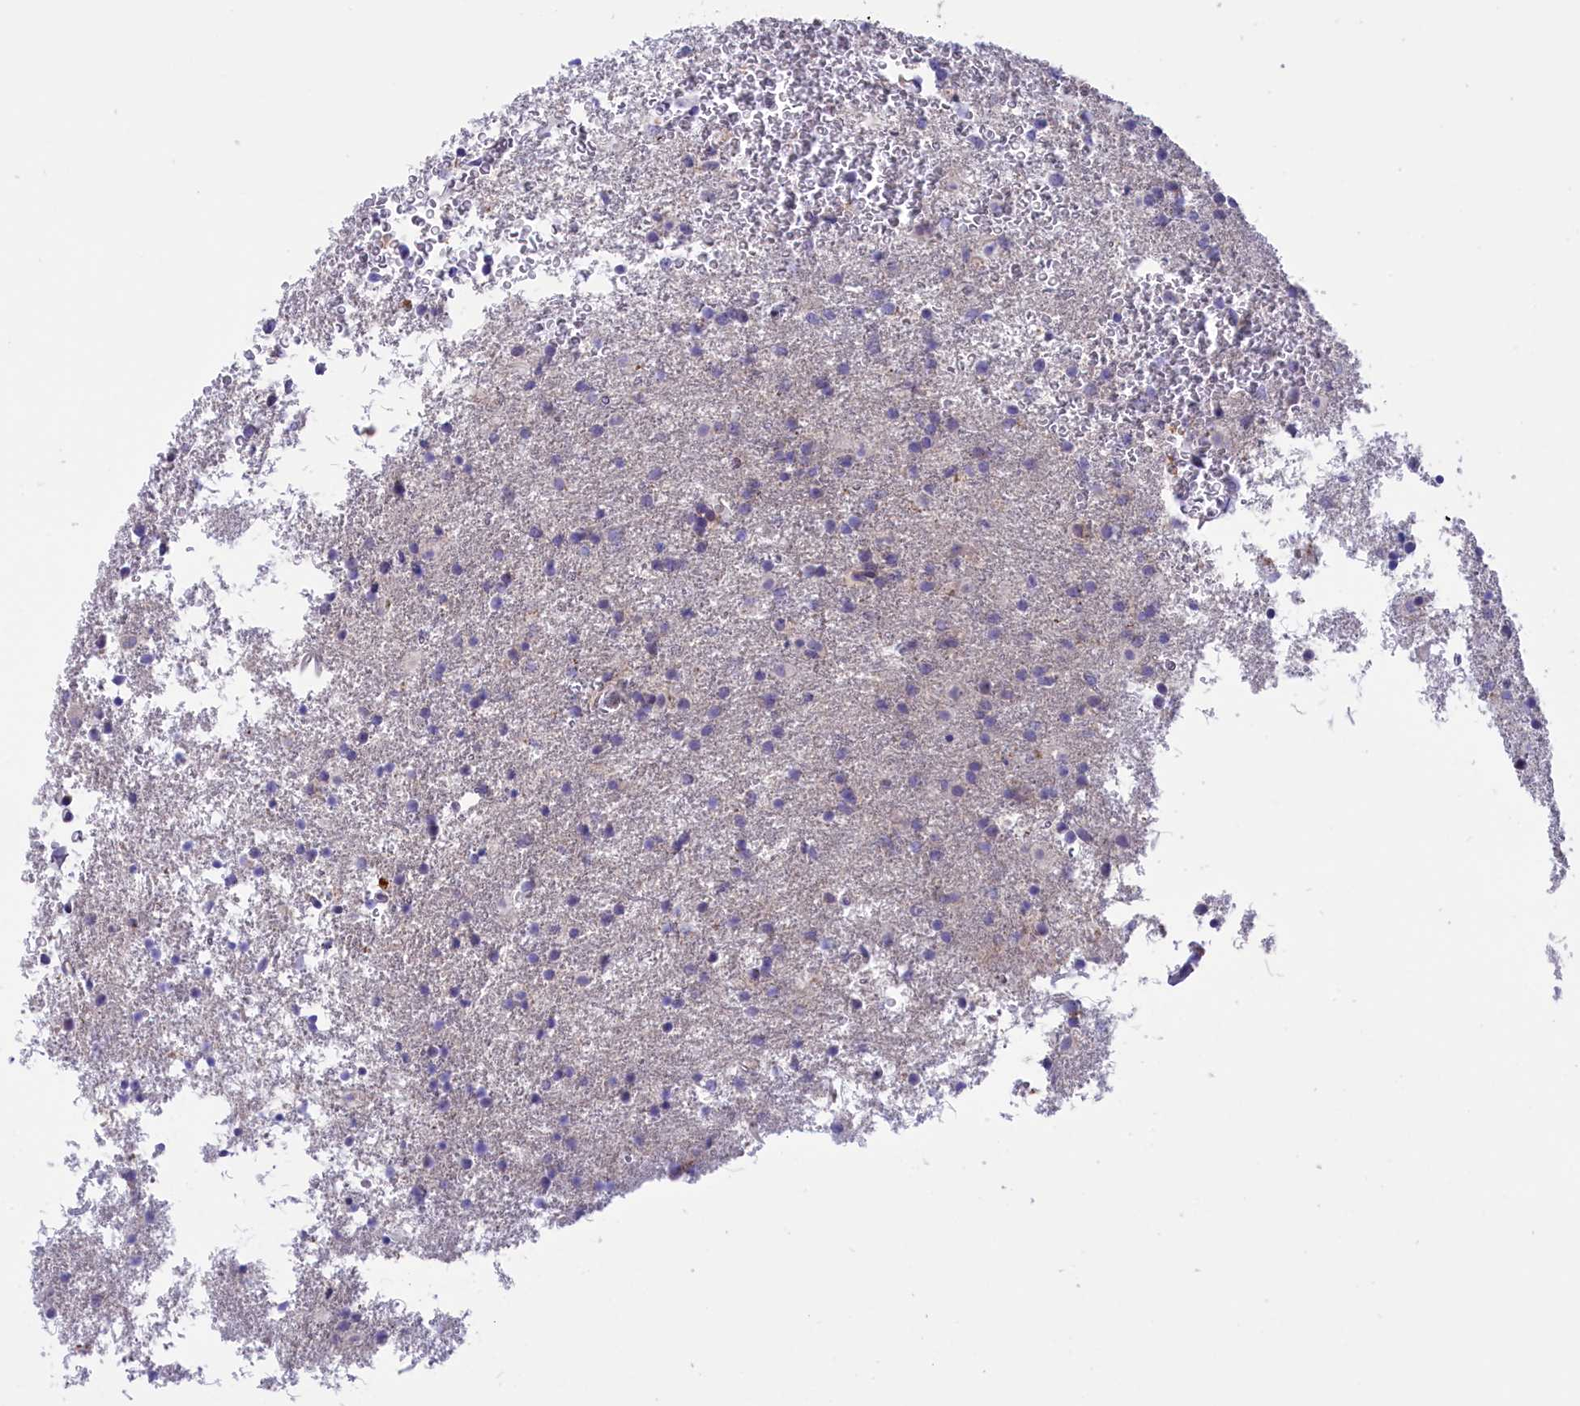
{"staining": {"intensity": "negative", "quantity": "none", "location": "none"}, "tissue": "glioma", "cell_type": "Tumor cells", "image_type": "cancer", "snomed": [{"axis": "morphology", "description": "Glioma, malignant, Low grade"}, {"axis": "topography", "description": "Brain"}], "caption": "High magnification brightfield microscopy of glioma stained with DAB (3,3'-diaminobenzidine) (brown) and counterstained with hematoxylin (blue): tumor cells show no significant expression.", "gene": "STYX", "patient": {"sex": "male", "age": 65}}